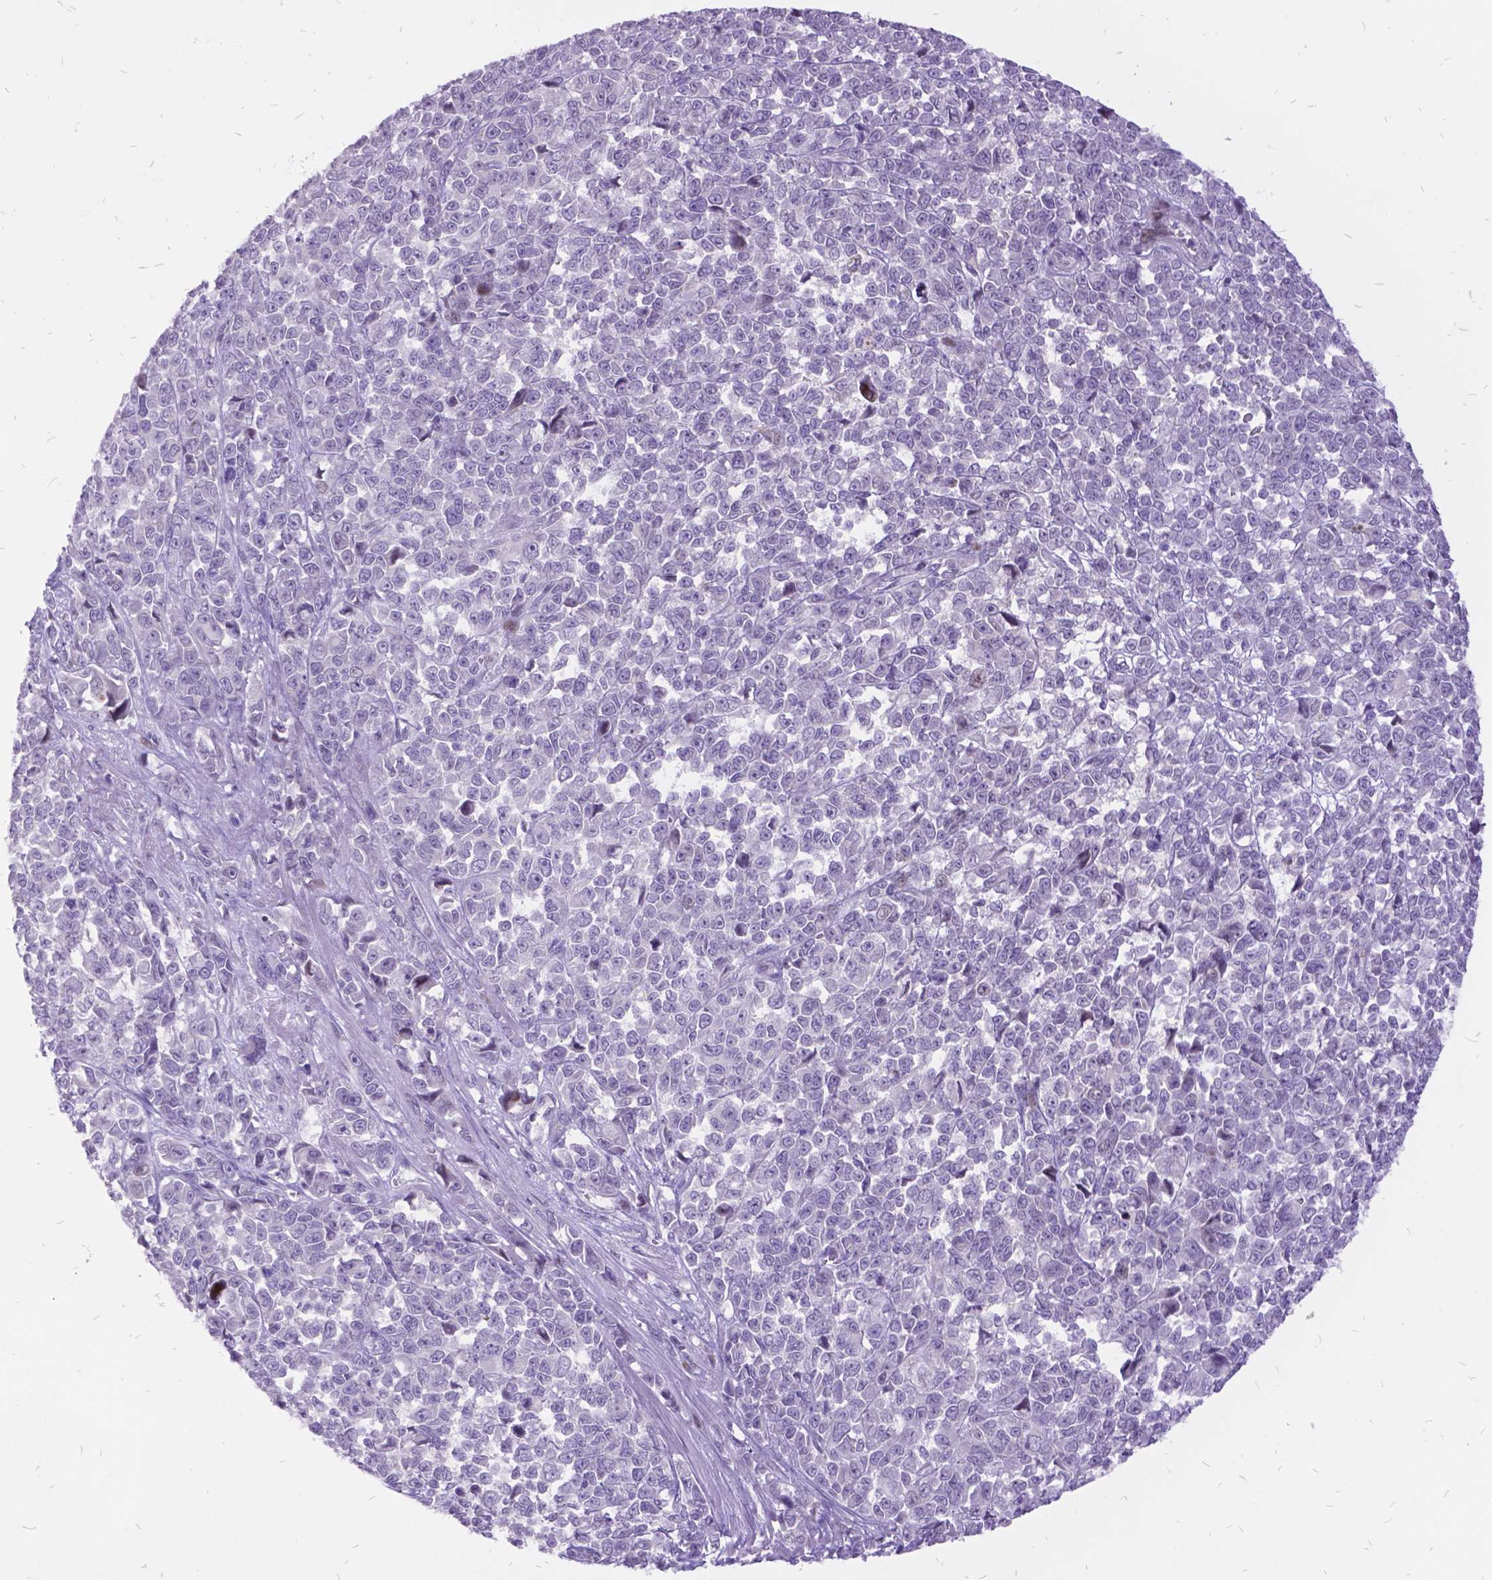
{"staining": {"intensity": "negative", "quantity": "none", "location": "none"}, "tissue": "melanoma", "cell_type": "Tumor cells", "image_type": "cancer", "snomed": [{"axis": "morphology", "description": "Malignant melanoma, NOS"}, {"axis": "topography", "description": "Skin"}], "caption": "Immunohistochemistry micrograph of human malignant melanoma stained for a protein (brown), which exhibits no positivity in tumor cells.", "gene": "ITGB6", "patient": {"sex": "female", "age": 95}}